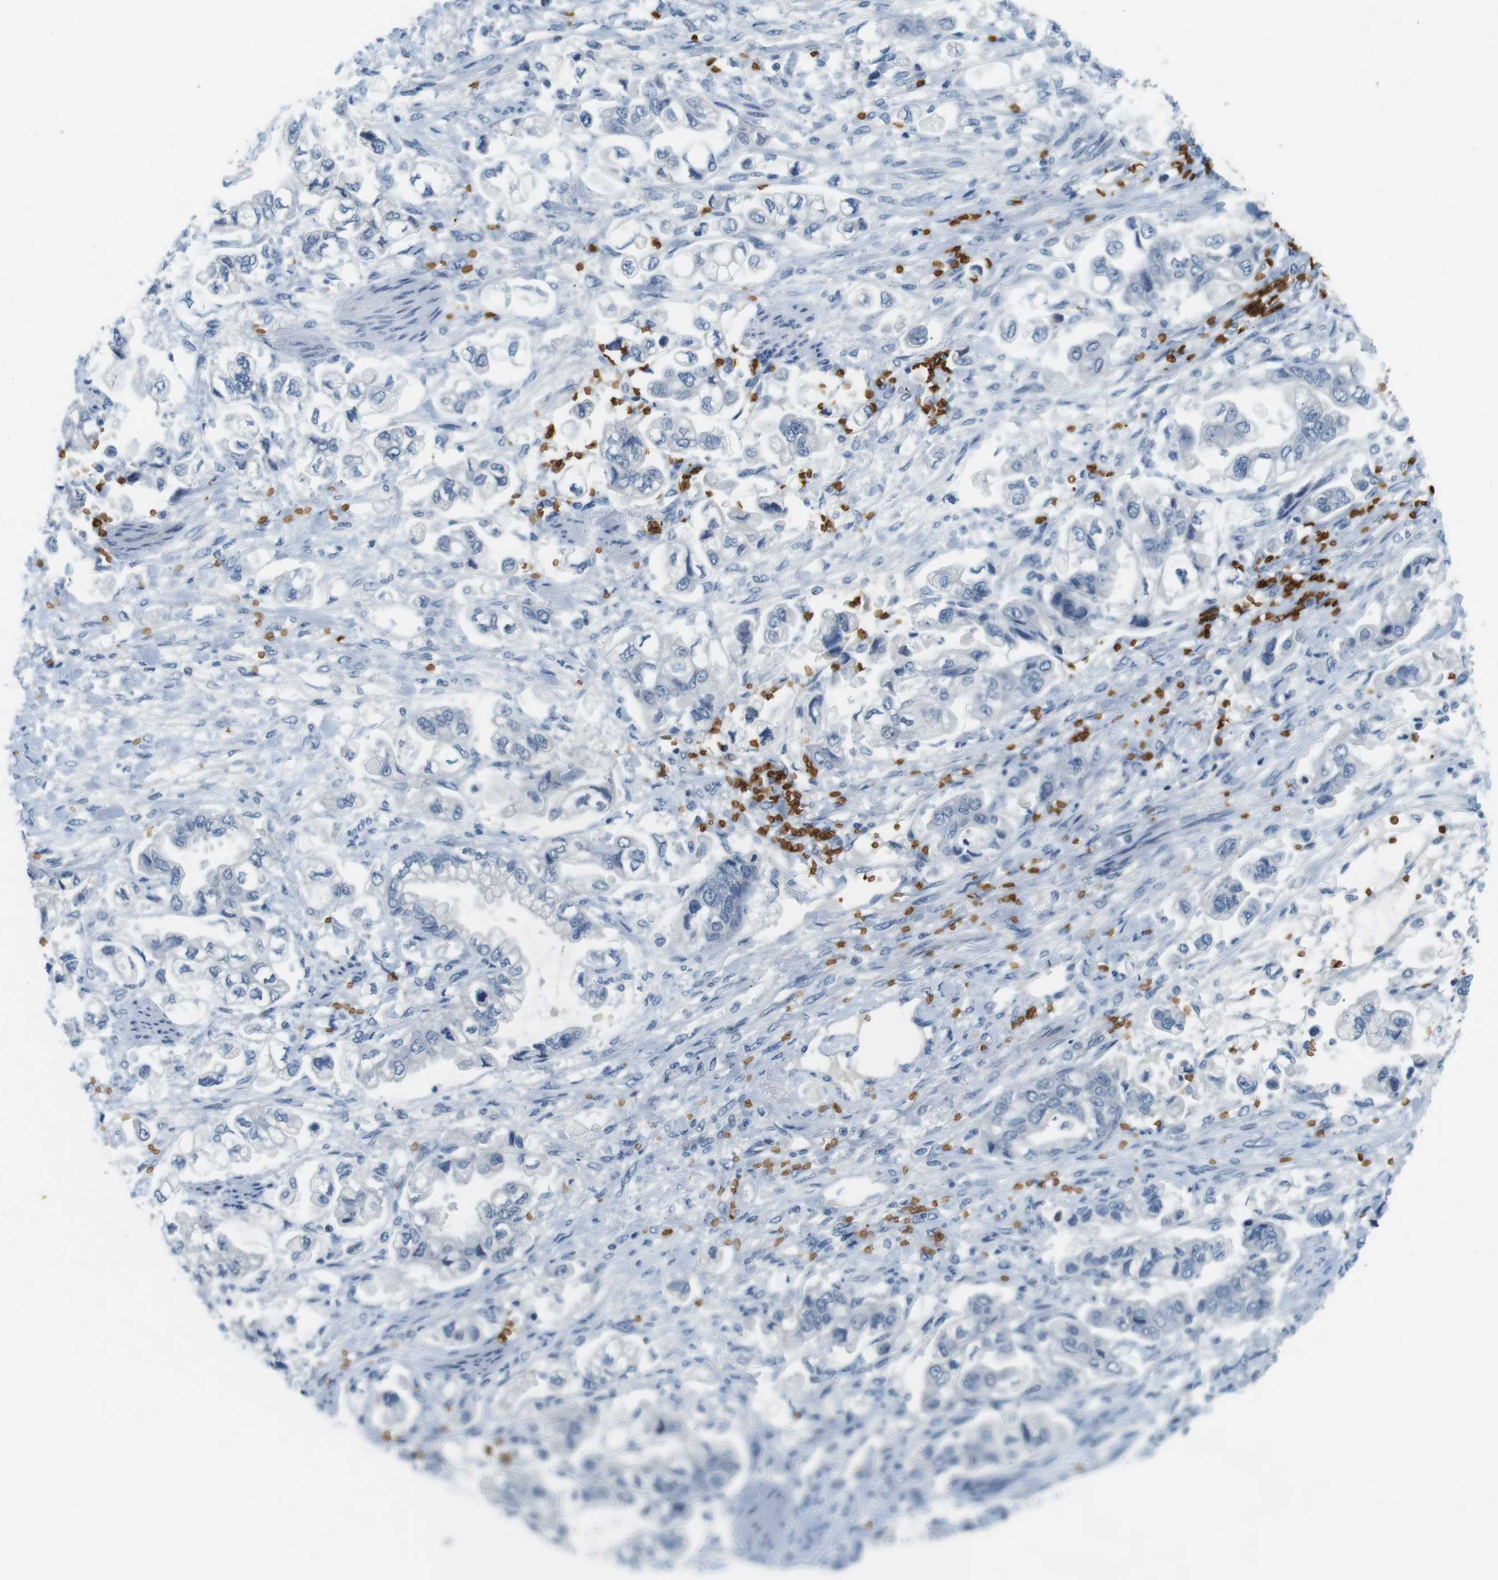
{"staining": {"intensity": "negative", "quantity": "none", "location": "none"}, "tissue": "stomach cancer", "cell_type": "Tumor cells", "image_type": "cancer", "snomed": [{"axis": "morphology", "description": "Normal tissue, NOS"}, {"axis": "morphology", "description": "Adenocarcinoma, NOS"}, {"axis": "topography", "description": "Stomach"}], "caption": "Immunohistochemical staining of human stomach adenocarcinoma reveals no significant expression in tumor cells.", "gene": "SLC4A1", "patient": {"sex": "male", "age": 62}}